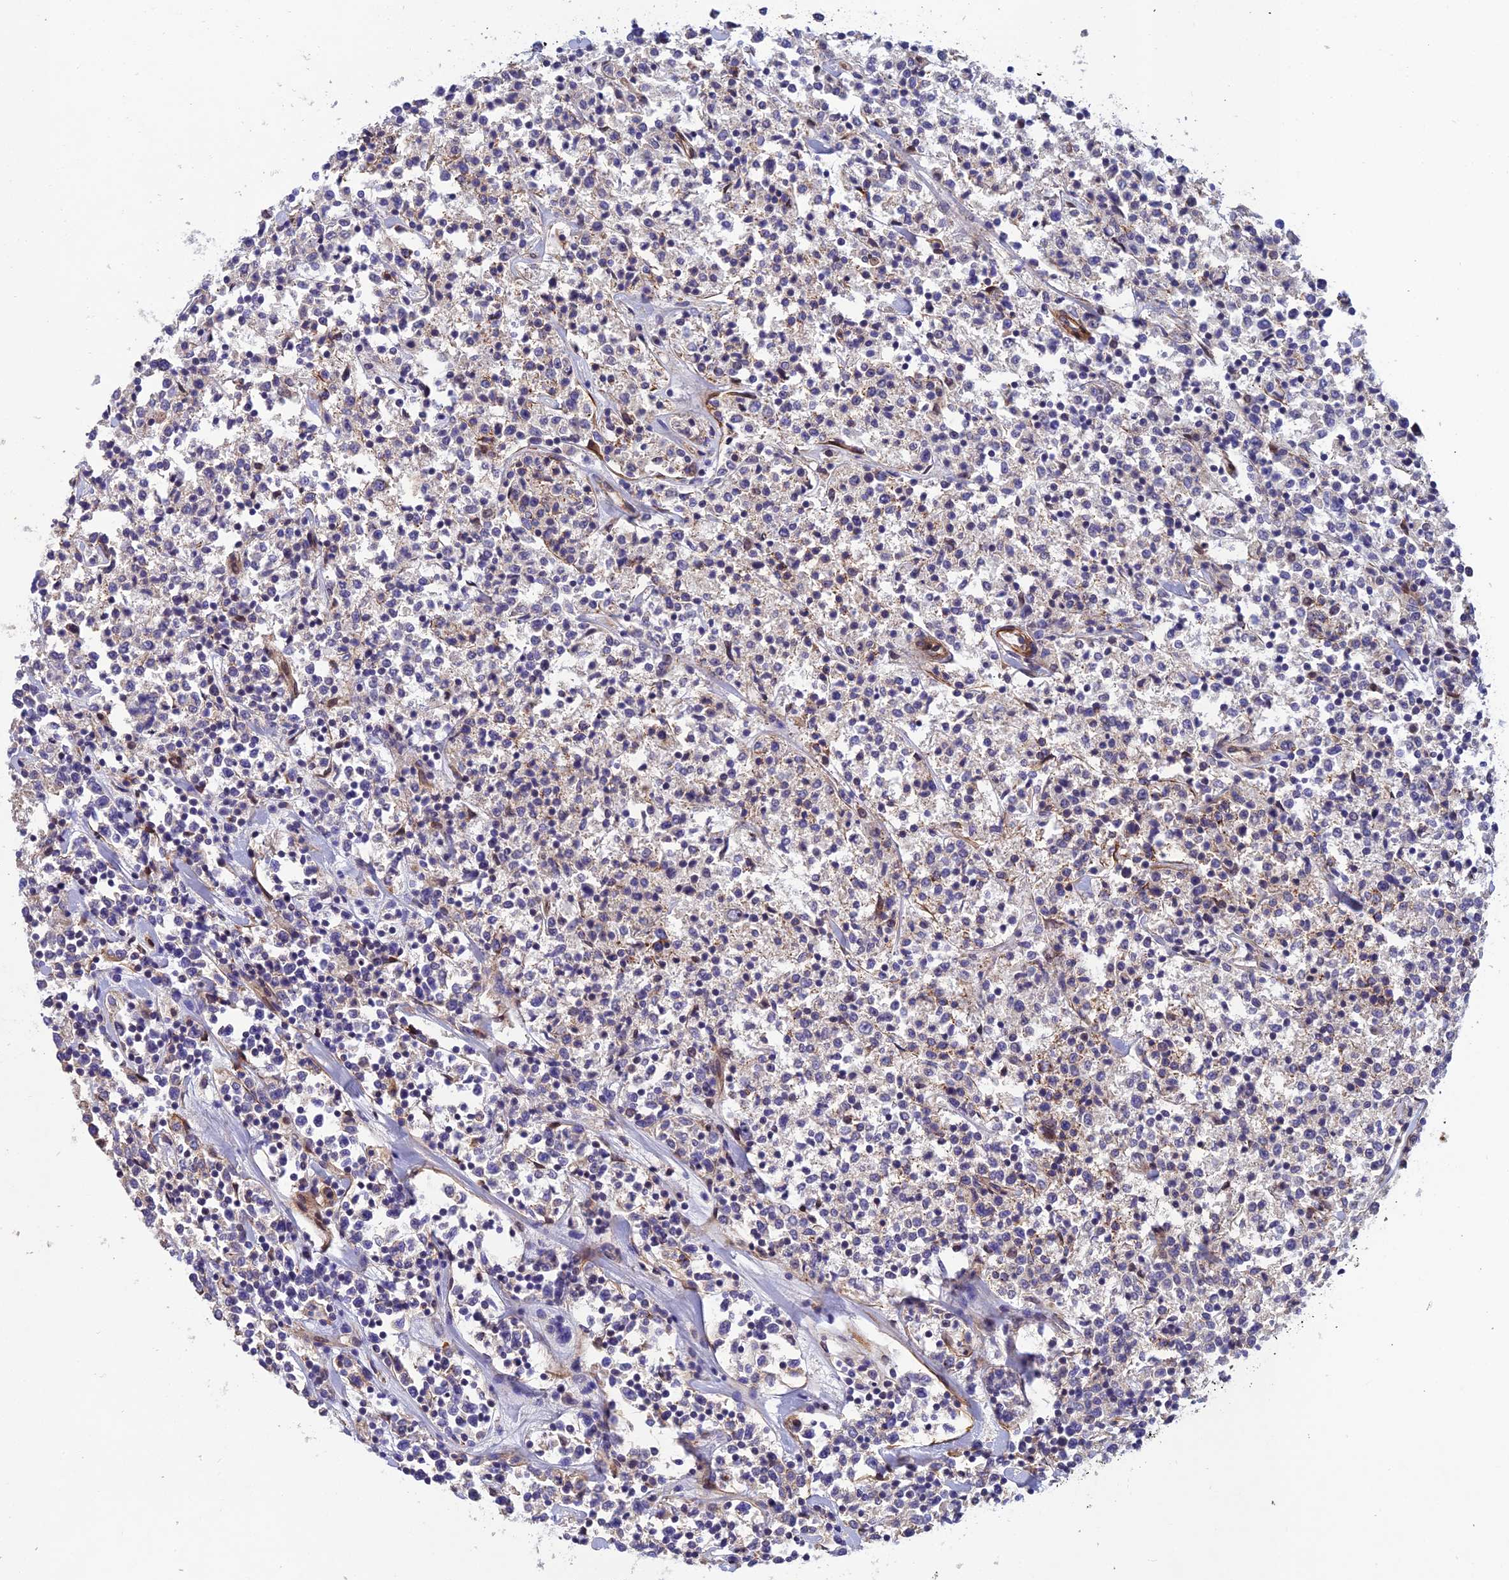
{"staining": {"intensity": "negative", "quantity": "none", "location": "none"}, "tissue": "lymphoma", "cell_type": "Tumor cells", "image_type": "cancer", "snomed": [{"axis": "morphology", "description": "Malignant lymphoma, non-Hodgkin's type, Low grade"}, {"axis": "topography", "description": "Small intestine"}], "caption": "An image of lymphoma stained for a protein exhibits no brown staining in tumor cells.", "gene": "RALGAPA2", "patient": {"sex": "female", "age": 59}}